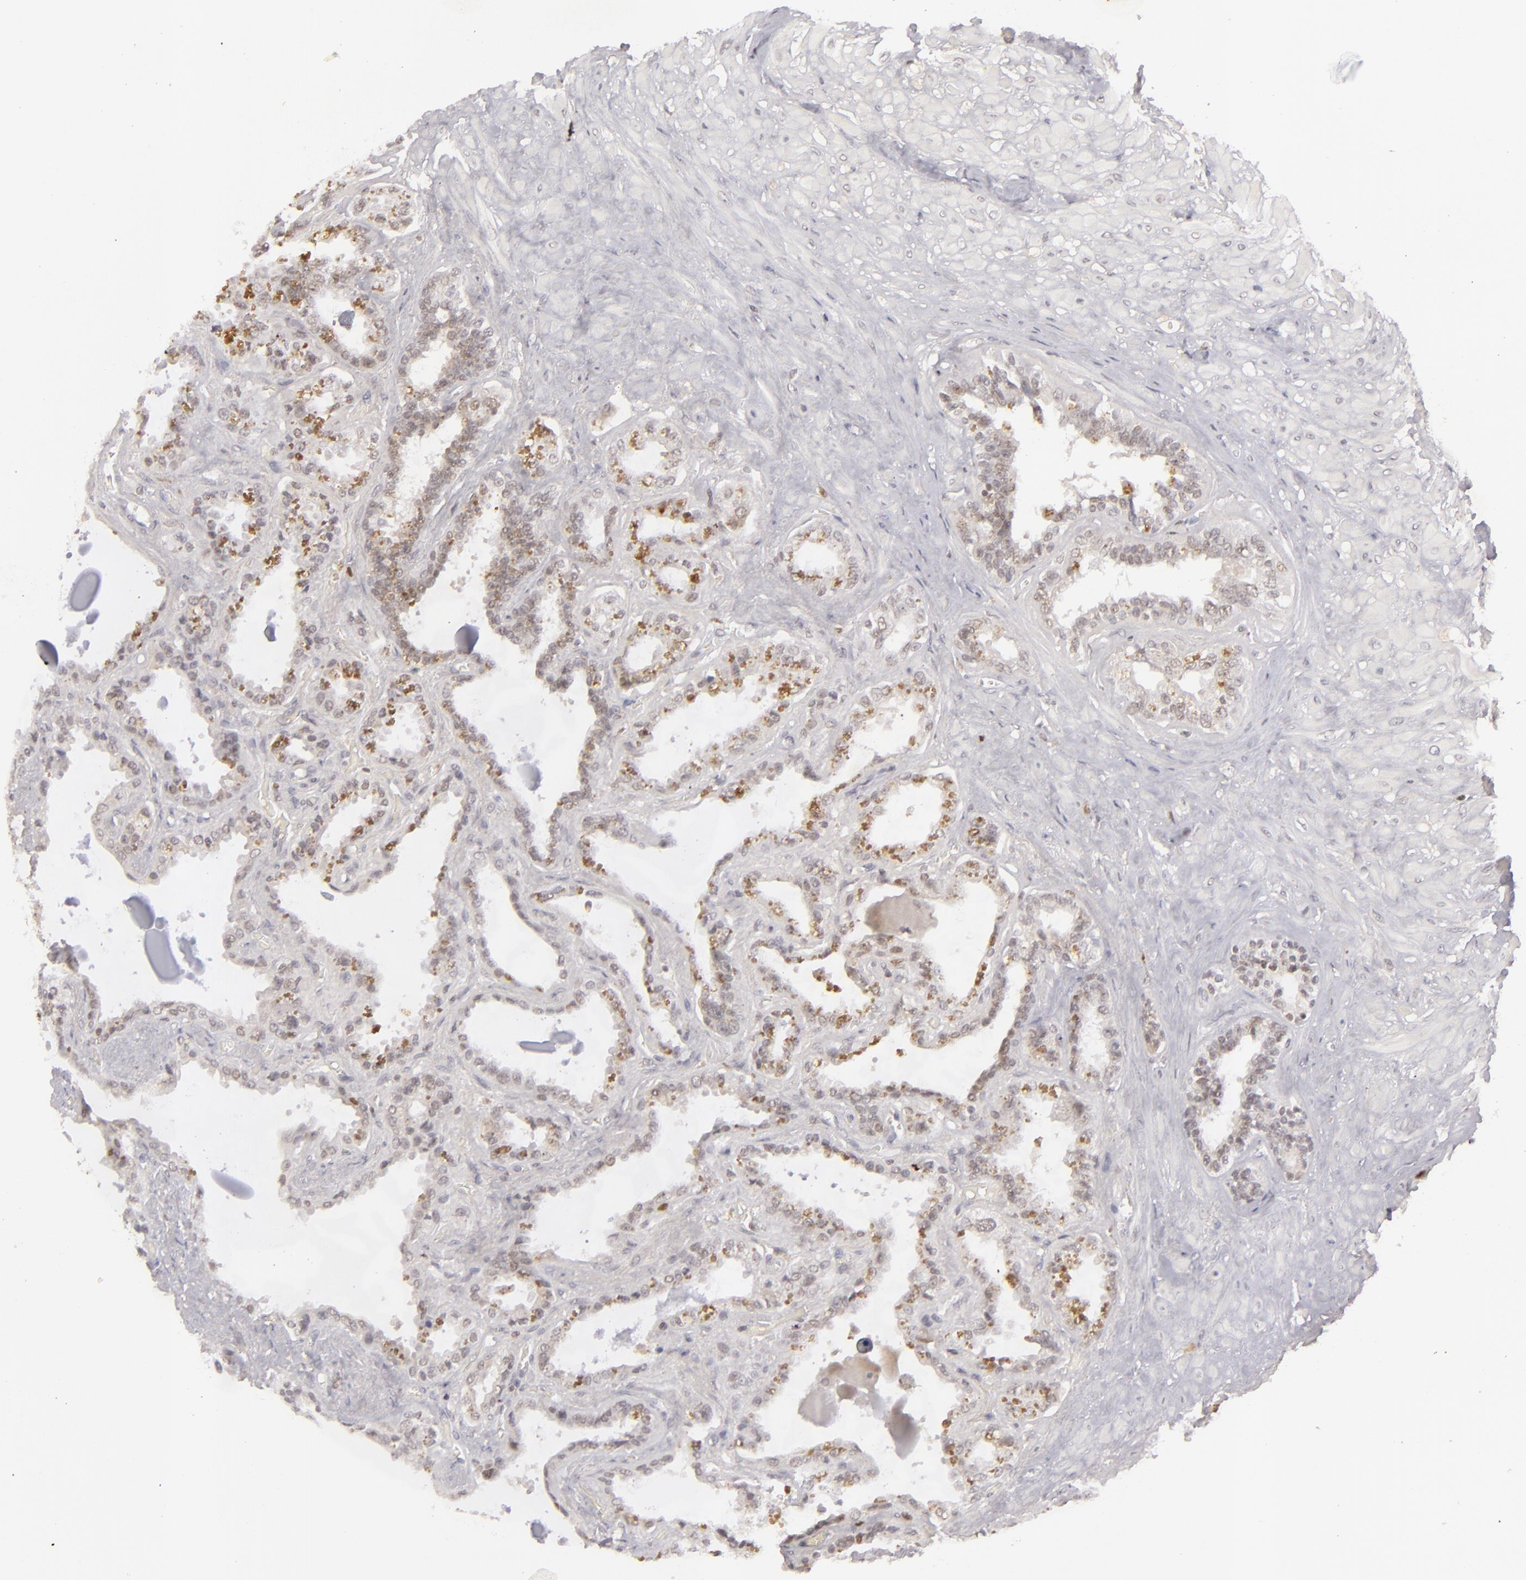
{"staining": {"intensity": "weak", "quantity": ">75%", "location": "nuclear"}, "tissue": "seminal vesicle", "cell_type": "Glandular cells", "image_type": "normal", "snomed": [{"axis": "morphology", "description": "Normal tissue, NOS"}, {"axis": "morphology", "description": "Inflammation, NOS"}, {"axis": "topography", "description": "Urinary bladder"}, {"axis": "topography", "description": "Prostate"}, {"axis": "topography", "description": "Seminal veicle"}], "caption": "Brown immunohistochemical staining in benign seminal vesicle shows weak nuclear positivity in about >75% of glandular cells.", "gene": "FEN1", "patient": {"sex": "male", "age": 82}}